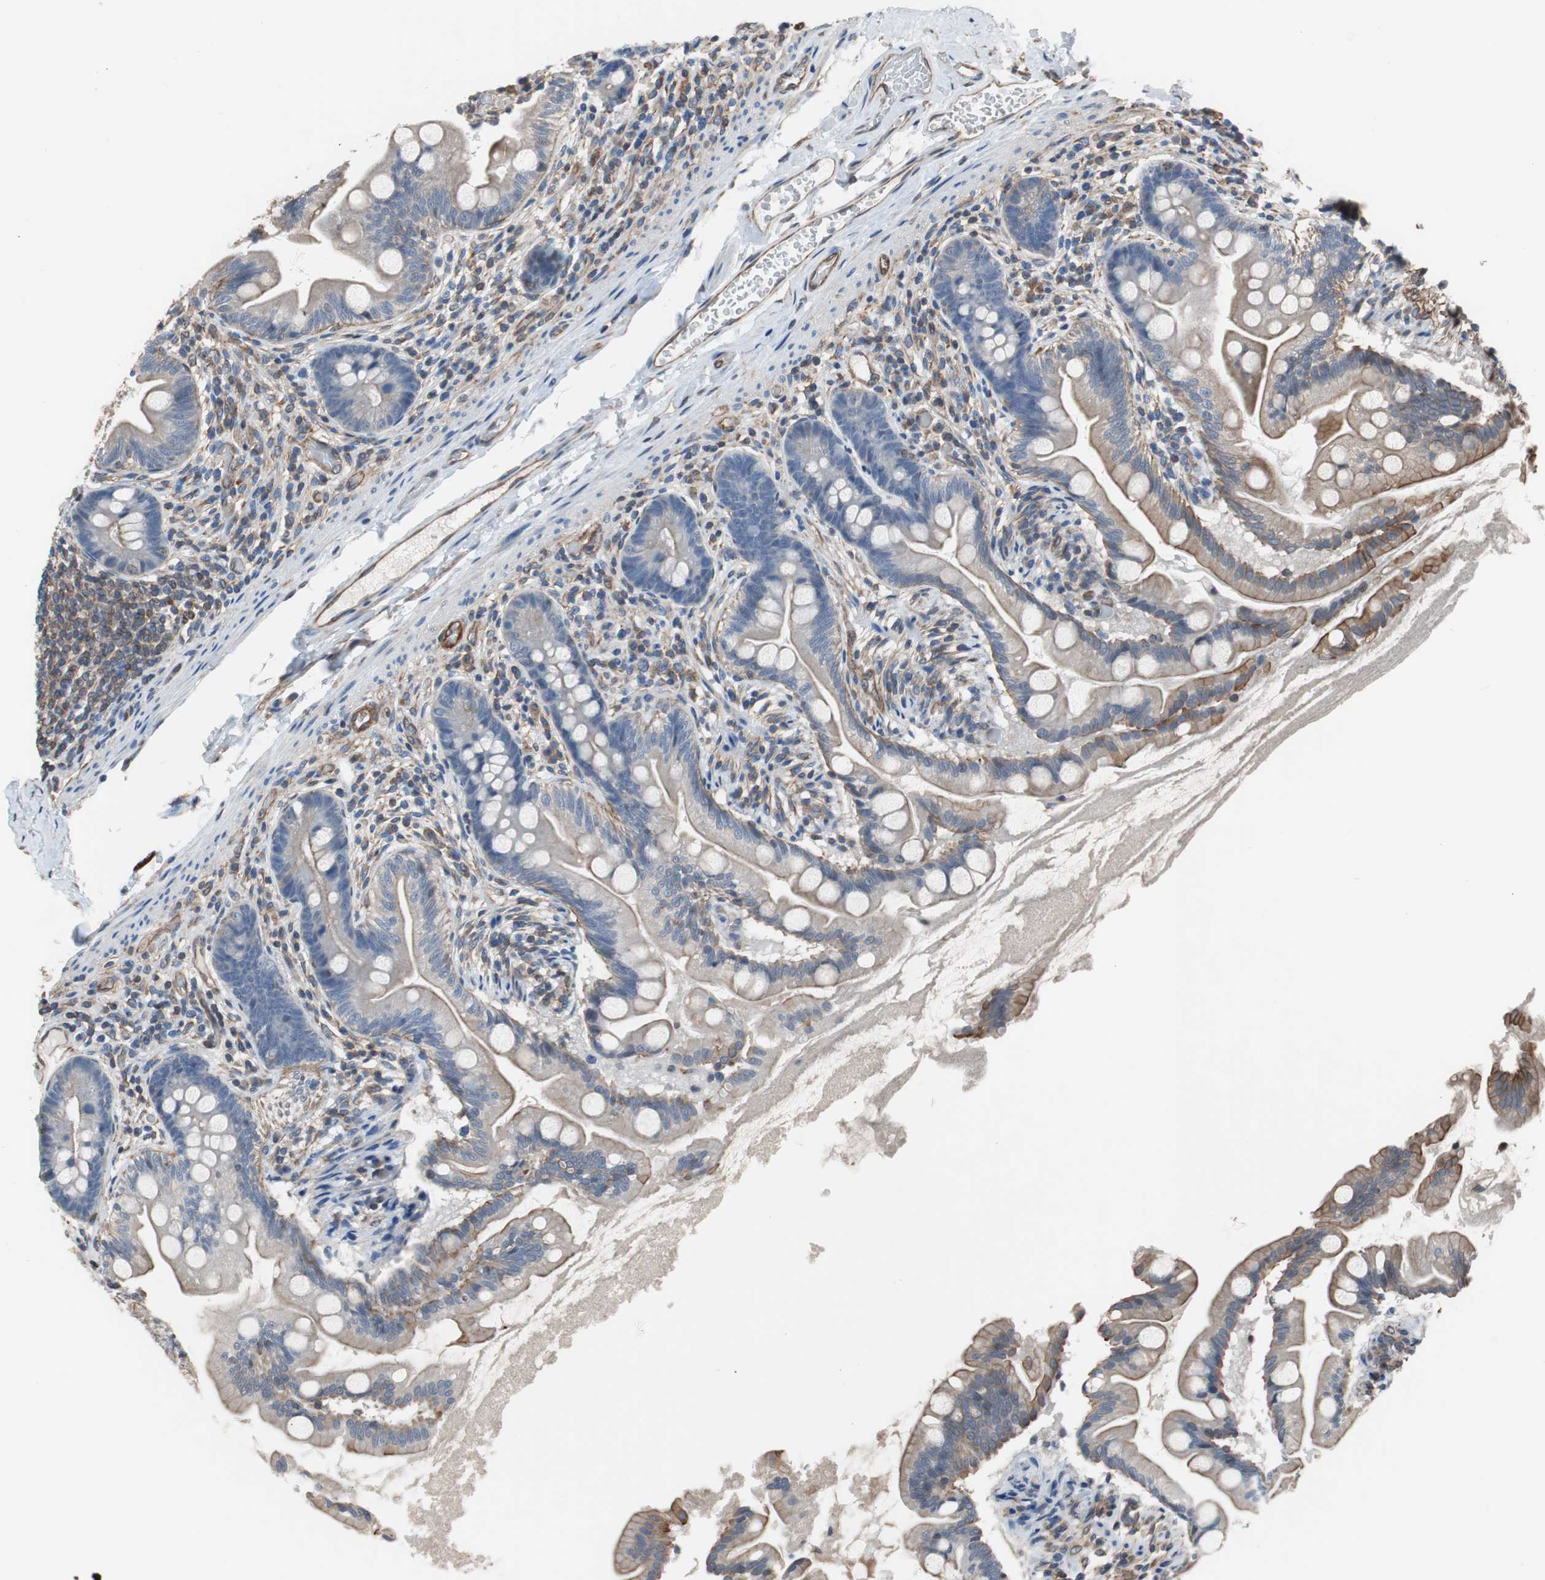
{"staining": {"intensity": "moderate", "quantity": "25%-75%", "location": "cytoplasmic/membranous"}, "tissue": "small intestine", "cell_type": "Glandular cells", "image_type": "normal", "snomed": [{"axis": "morphology", "description": "Normal tissue, NOS"}, {"axis": "topography", "description": "Small intestine"}], "caption": "Brown immunohistochemical staining in normal small intestine reveals moderate cytoplasmic/membranous expression in about 25%-75% of glandular cells.", "gene": "KIF3B", "patient": {"sex": "female", "age": 56}}